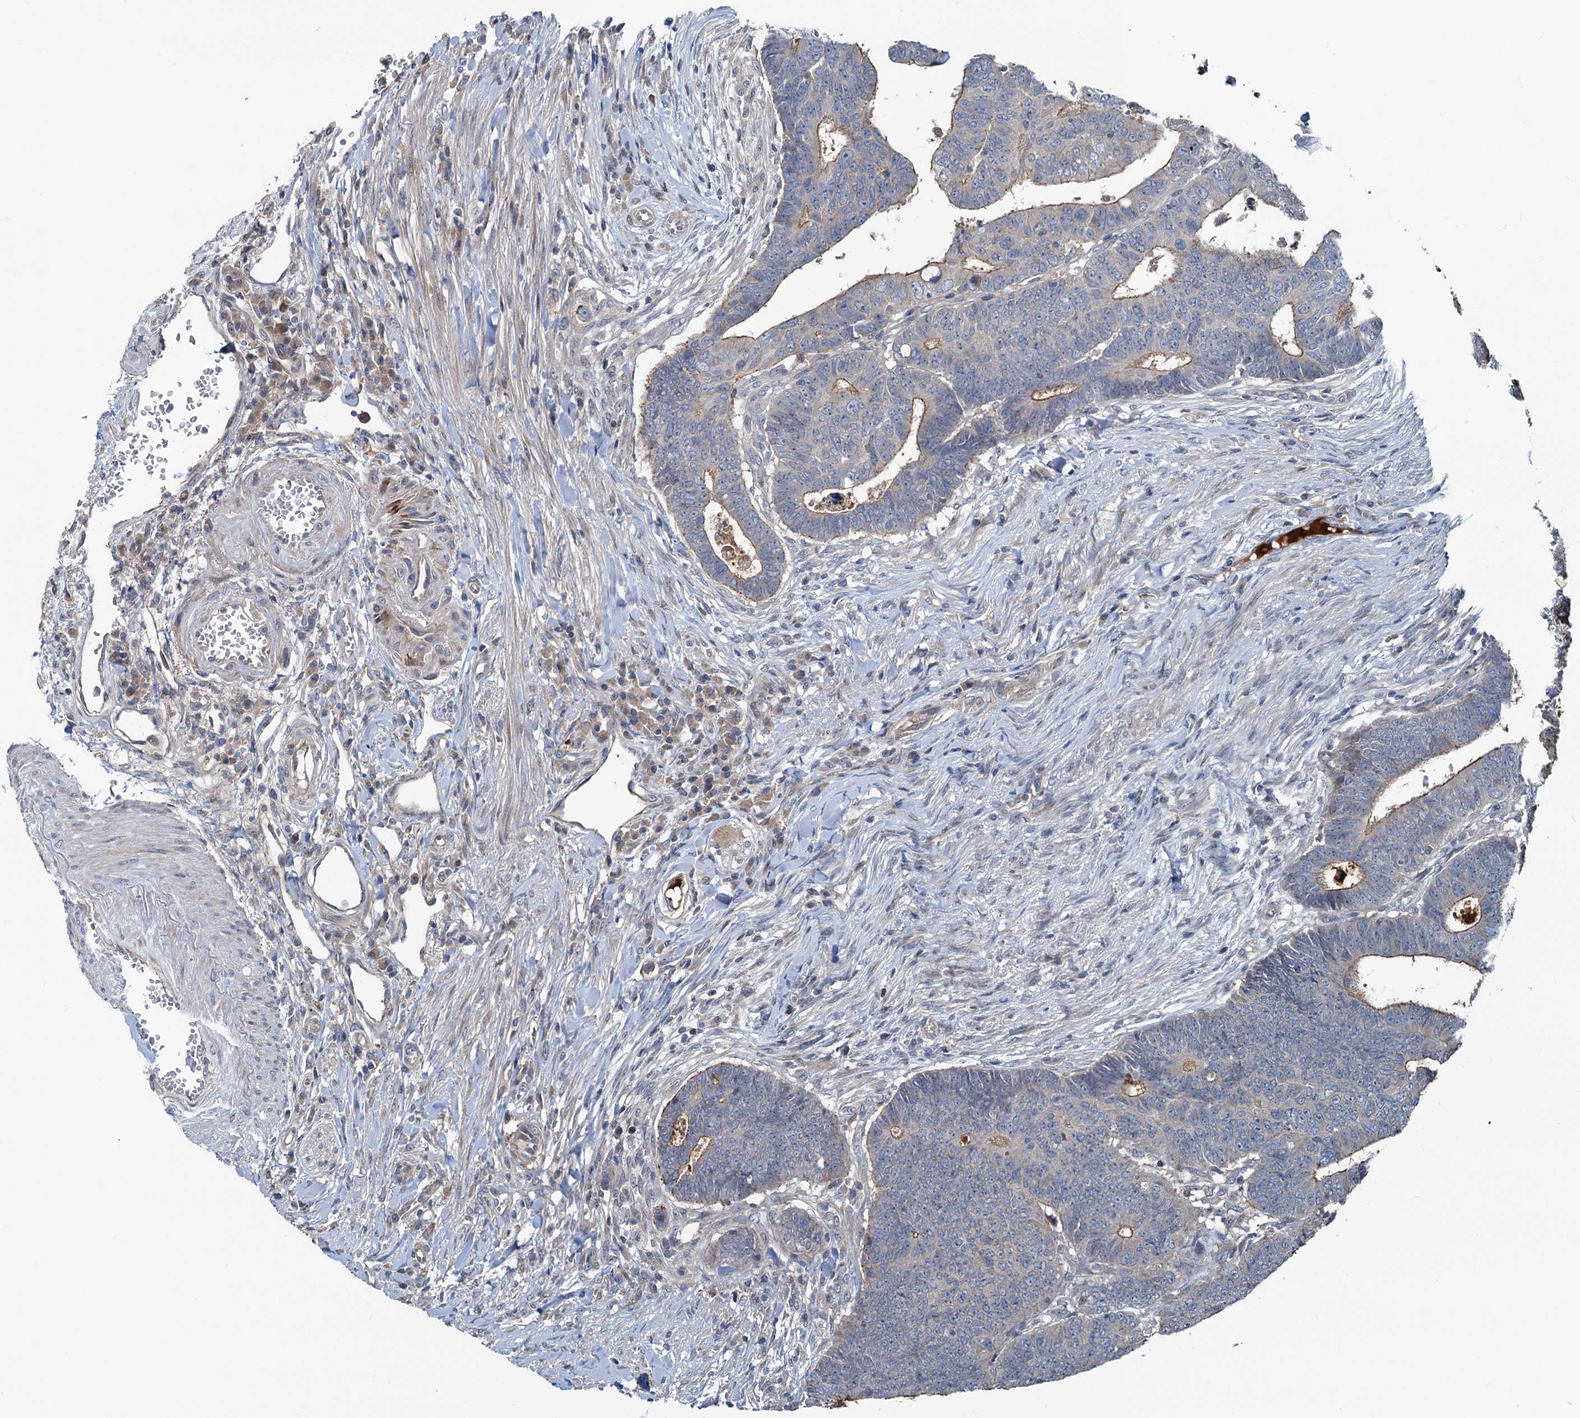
{"staining": {"intensity": "moderate", "quantity": "25%-75%", "location": "cytoplasmic/membranous"}, "tissue": "colorectal cancer", "cell_type": "Tumor cells", "image_type": "cancer", "snomed": [{"axis": "morphology", "description": "Normal tissue, NOS"}, {"axis": "morphology", "description": "Adenocarcinoma, NOS"}, {"axis": "topography", "description": "Rectum"}], "caption": "Immunohistochemistry (DAB (3,3'-diaminobenzidine)) staining of human colorectal cancer reveals moderate cytoplasmic/membranous protein staining in about 25%-75% of tumor cells.", "gene": "TEDC1", "patient": {"sex": "female", "age": 65}}